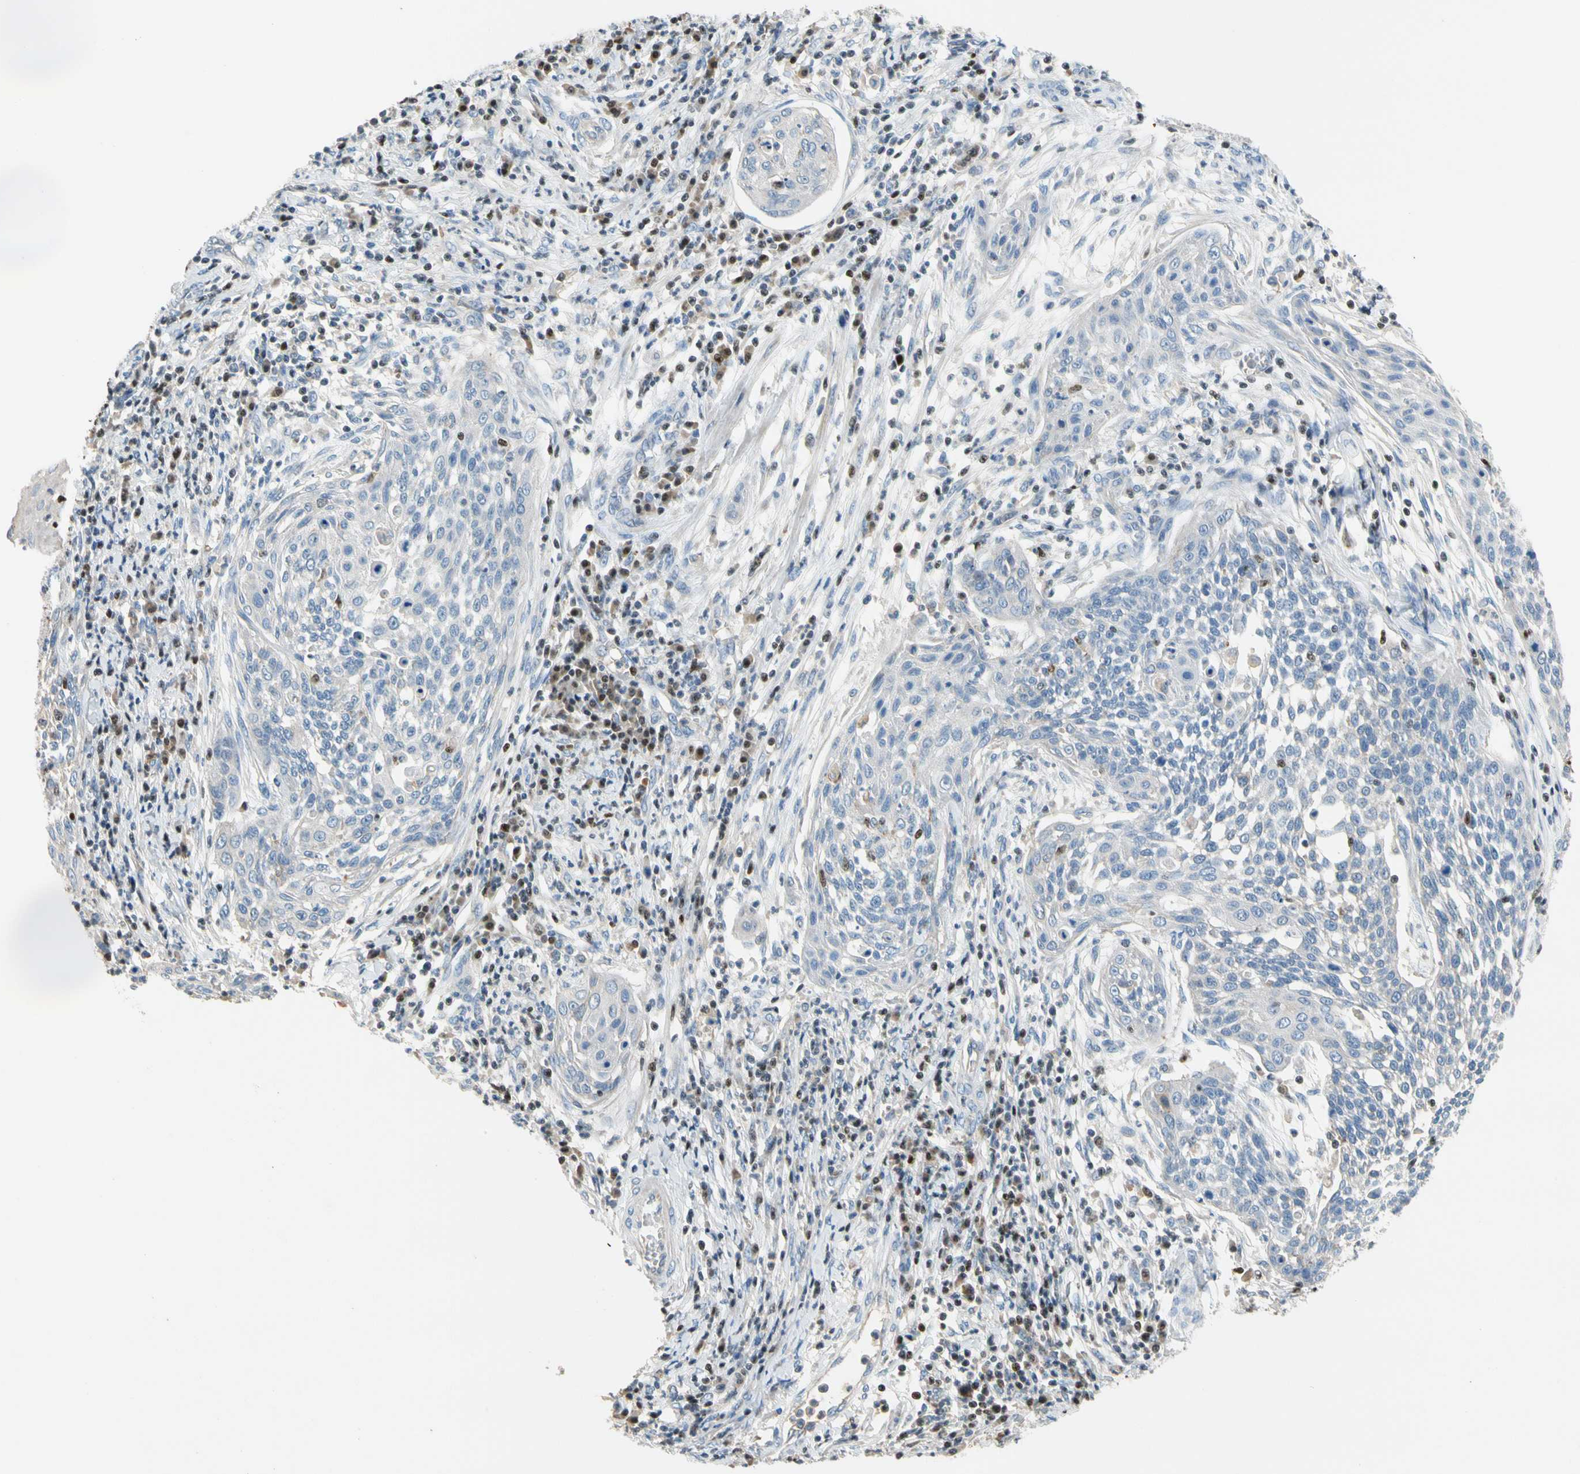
{"staining": {"intensity": "negative", "quantity": "none", "location": "none"}, "tissue": "cervical cancer", "cell_type": "Tumor cells", "image_type": "cancer", "snomed": [{"axis": "morphology", "description": "Squamous cell carcinoma, NOS"}, {"axis": "topography", "description": "Cervix"}], "caption": "This is an immunohistochemistry (IHC) histopathology image of squamous cell carcinoma (cervical). There is no positivity in tumor cells.", "gene": "SP140", "patient": {"sex": "female", "age": 34}}